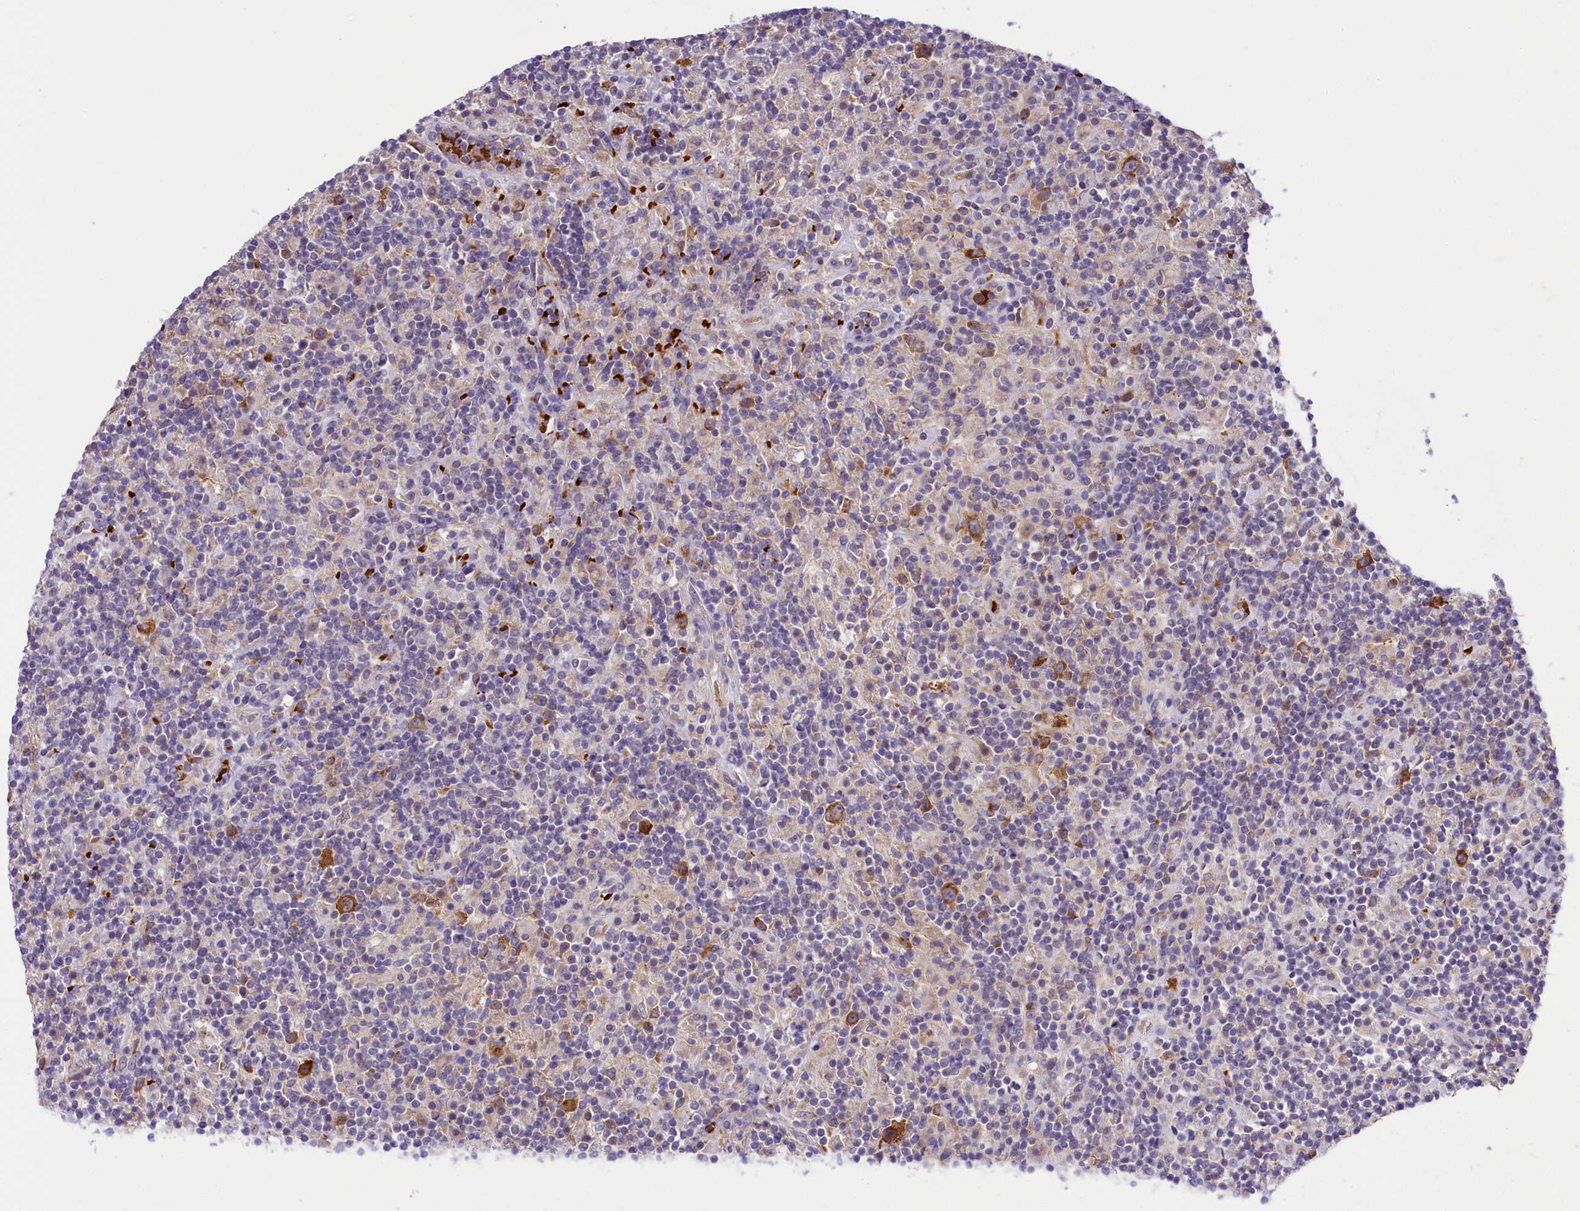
{"staining": {"intensity": "strong", "quantity": ">75%", "location": "cytoplasmic/membranous"}, "tissue": "lymphoma", "cell_type": "Tumor cells", "image_type": "cancer", "snomed": [{"axis": "morphology", "description": "Hodgkin's disease, NOS"}, {"axis": "topography", "description": "Lymph node"}], "caption": "Brown immunohistochemical staining in human lymphoma reveals strong cytoplasmic/membranous positivity in approximately >75% of tumor cells.", "gene": "LARP4", "patient": {"sex": "male", "age": 70}}